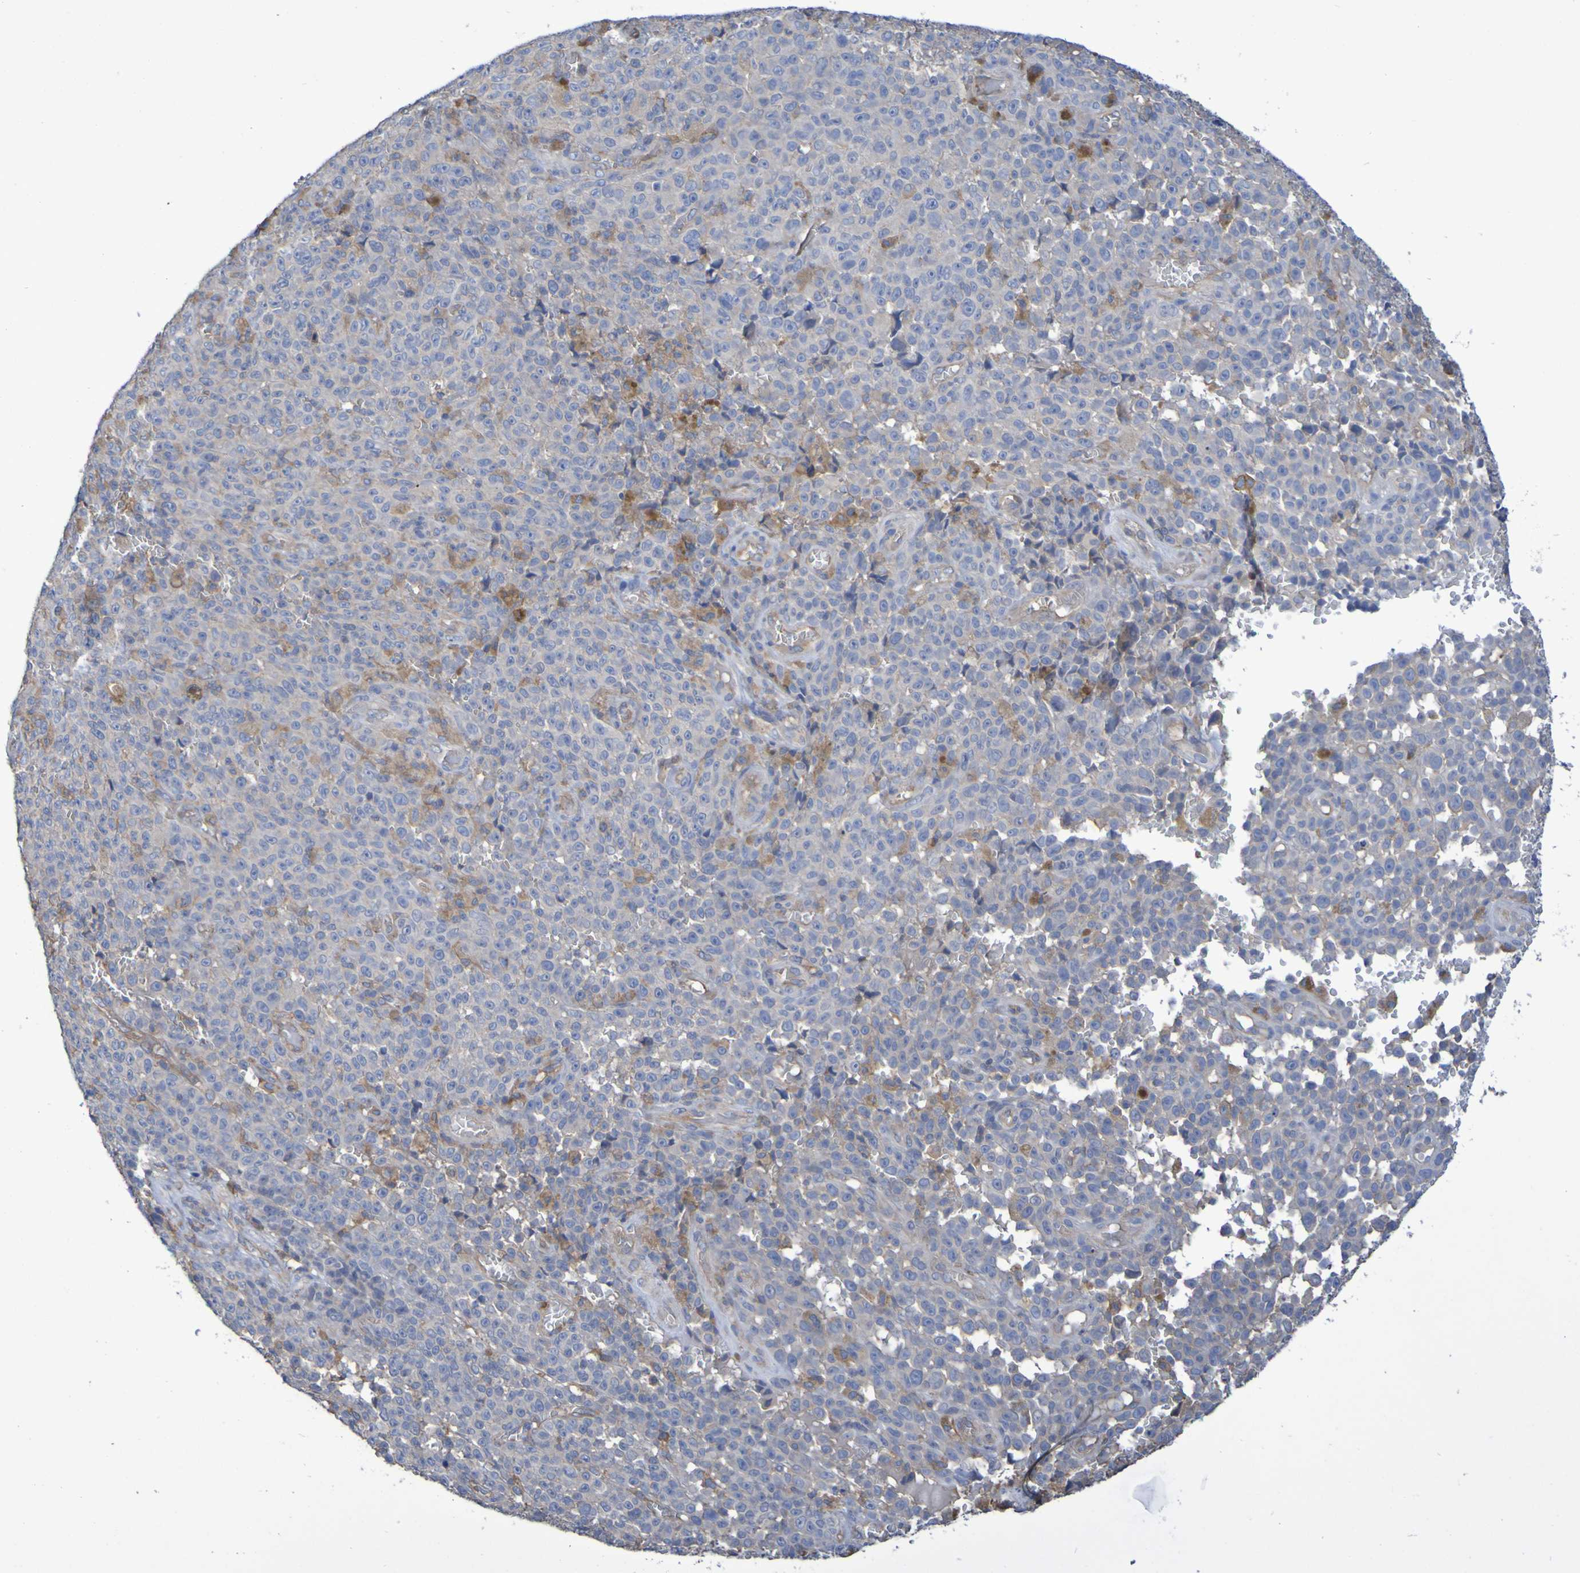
{"staining": {"intensity": "moderate", "quantity": "<25%", "location": "cytoplasmic/membranous"}, "tissue": "melanoma", "cell_type": "Tumor cells", "image_type": "cancer", "snomed": [{"axis": "morphology", "description": "Malignant melanoma, NOS"}, {"axis": "topography", "description": "Skin"}], "caption": "Immunohistochemical staining of human melanoma demonstrates low levels of moderate cytoplasmic/membranous protein positivity in about <25% of tumor cells.", "gene": "SYNJ1", "patient": {"sex": "female", "age": 82}}